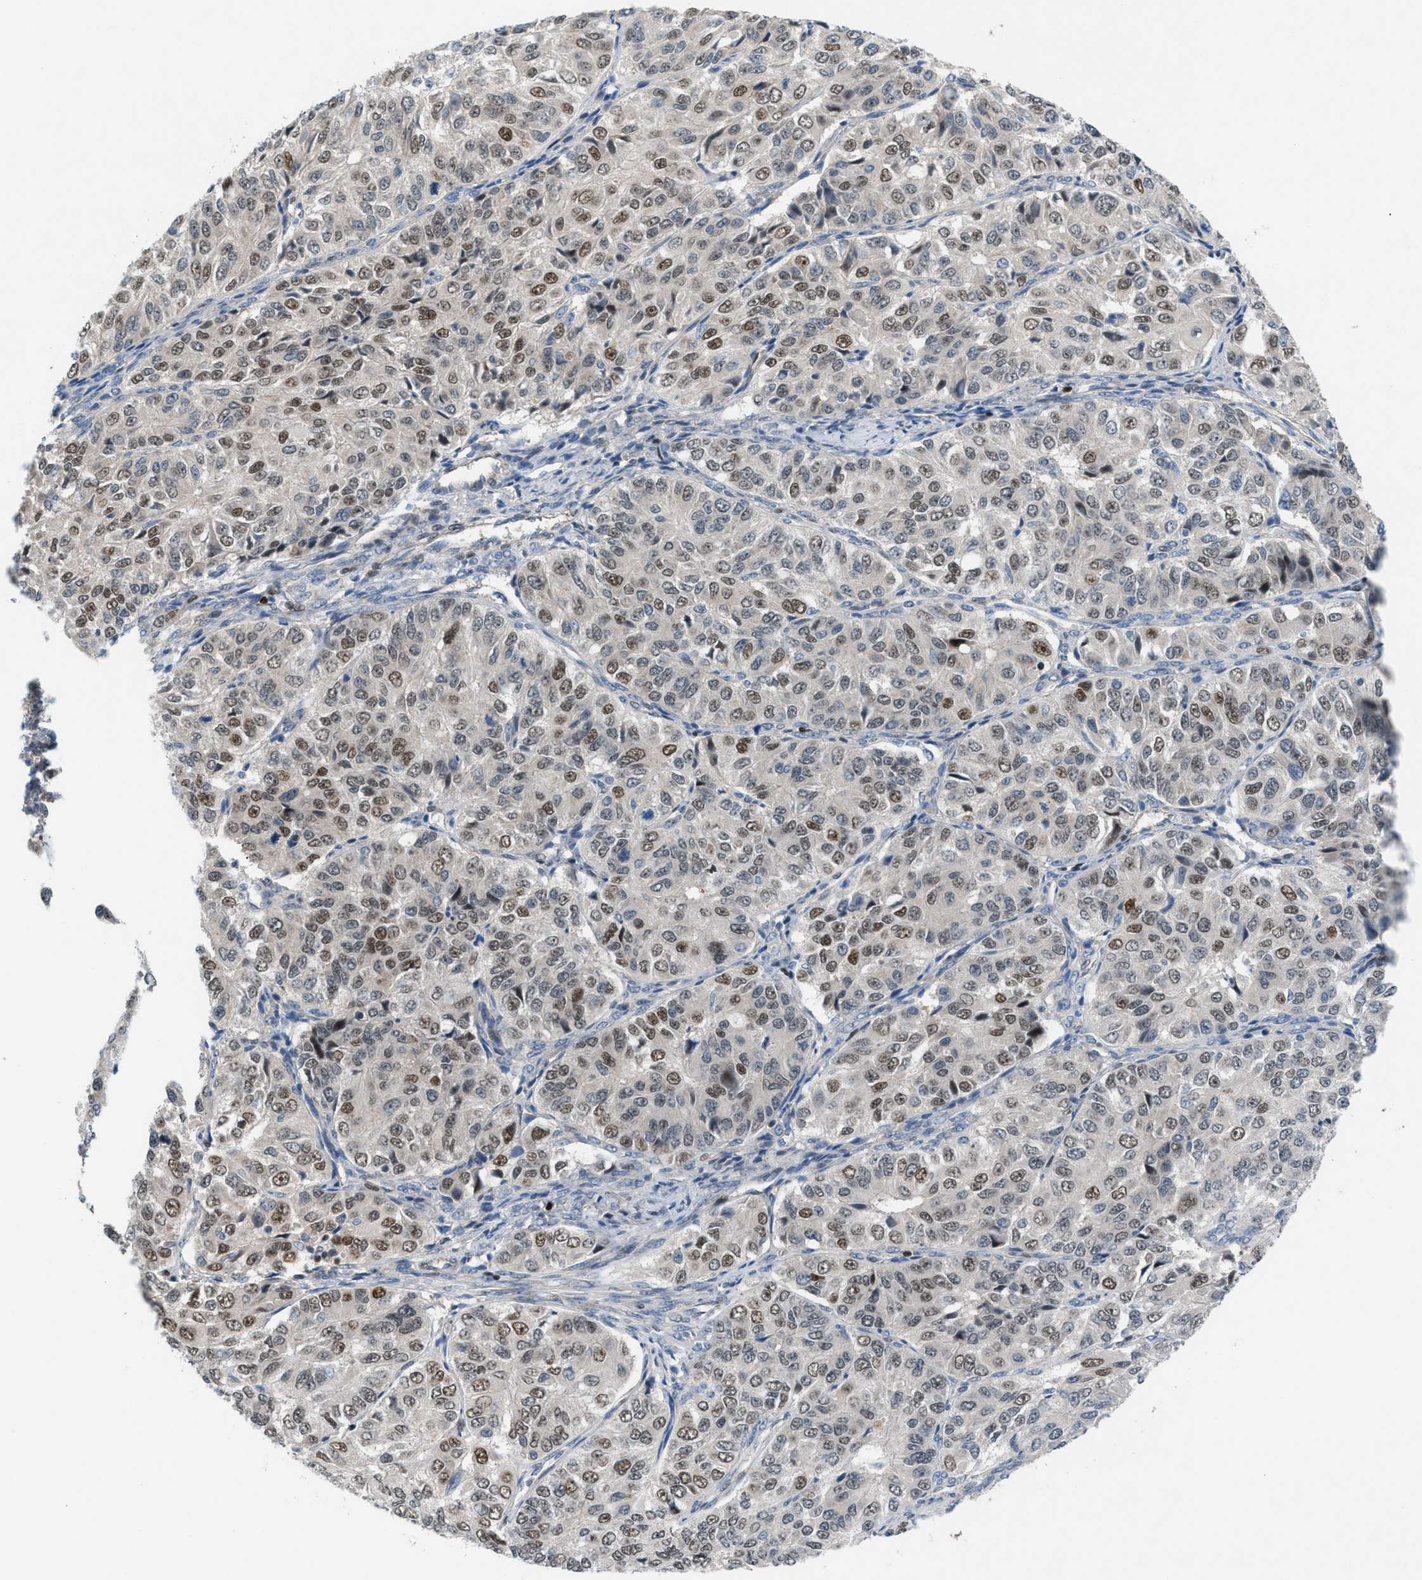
{"staining": {"intensity": "weak", "quantity": ">75%", "location": "nuclear"}, "tissue": "ovarian cancer", "cell_type": "Tumor cells", "image_type": "cancer", "snomed": [{"axis": "morphology", "description": "Carcinoma, endometroid"}, {"axis": "topography", "description": "Ovary"}], "caption": "Immunohistochemical staining of ovarian cancer (endometroid carcinoma) exhibits low levels of weak nuclear expression in approximately >75% of tumor cells.", "gene": "ZNF276", "patient": {"sex": "female", "age": 51}}